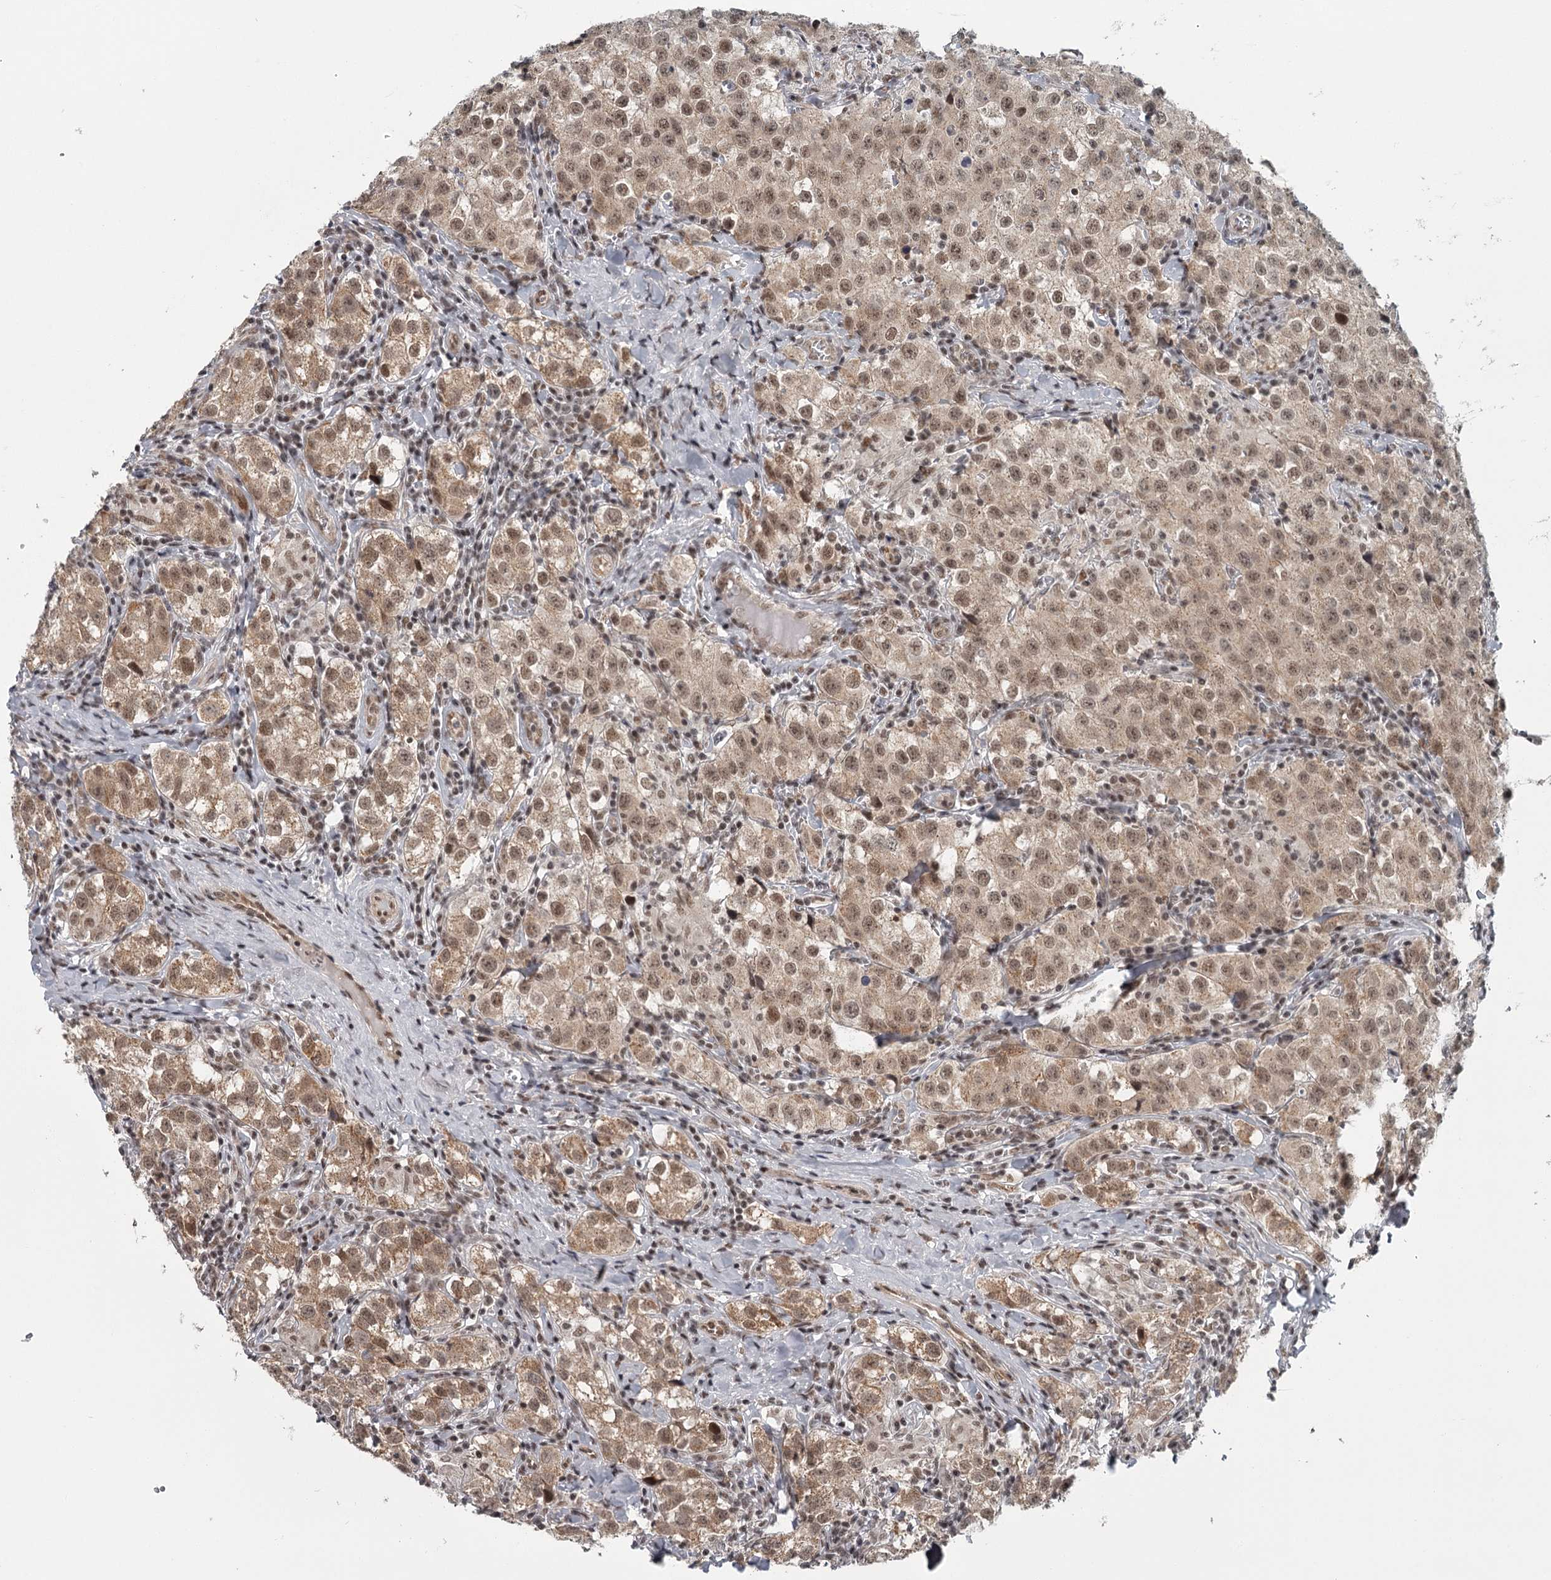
{"staining": {"intensity": "moderate", "quantity": ">75%", "location": "nuclear"}, "tissue": "testis cancer", "cell_type": "Tumor cells", "image_type": "cancer", "snomed": [{"axis": "morphology", "description": "Seminoma, NOS"}, {"axis": "morphology", "description": "Carcinoma, Embryonal, NOS"}, {"axis": "topography", "description": "Testis"}], "caption": "Immunohistochemistry (IHC) (DAB) staining of human testis cancer demonstrates moderate nuclear protein staining in approximately >75% of tumor cells.", "gene": "FAM13C", "patient": {"sex": "male", "age": 43}}